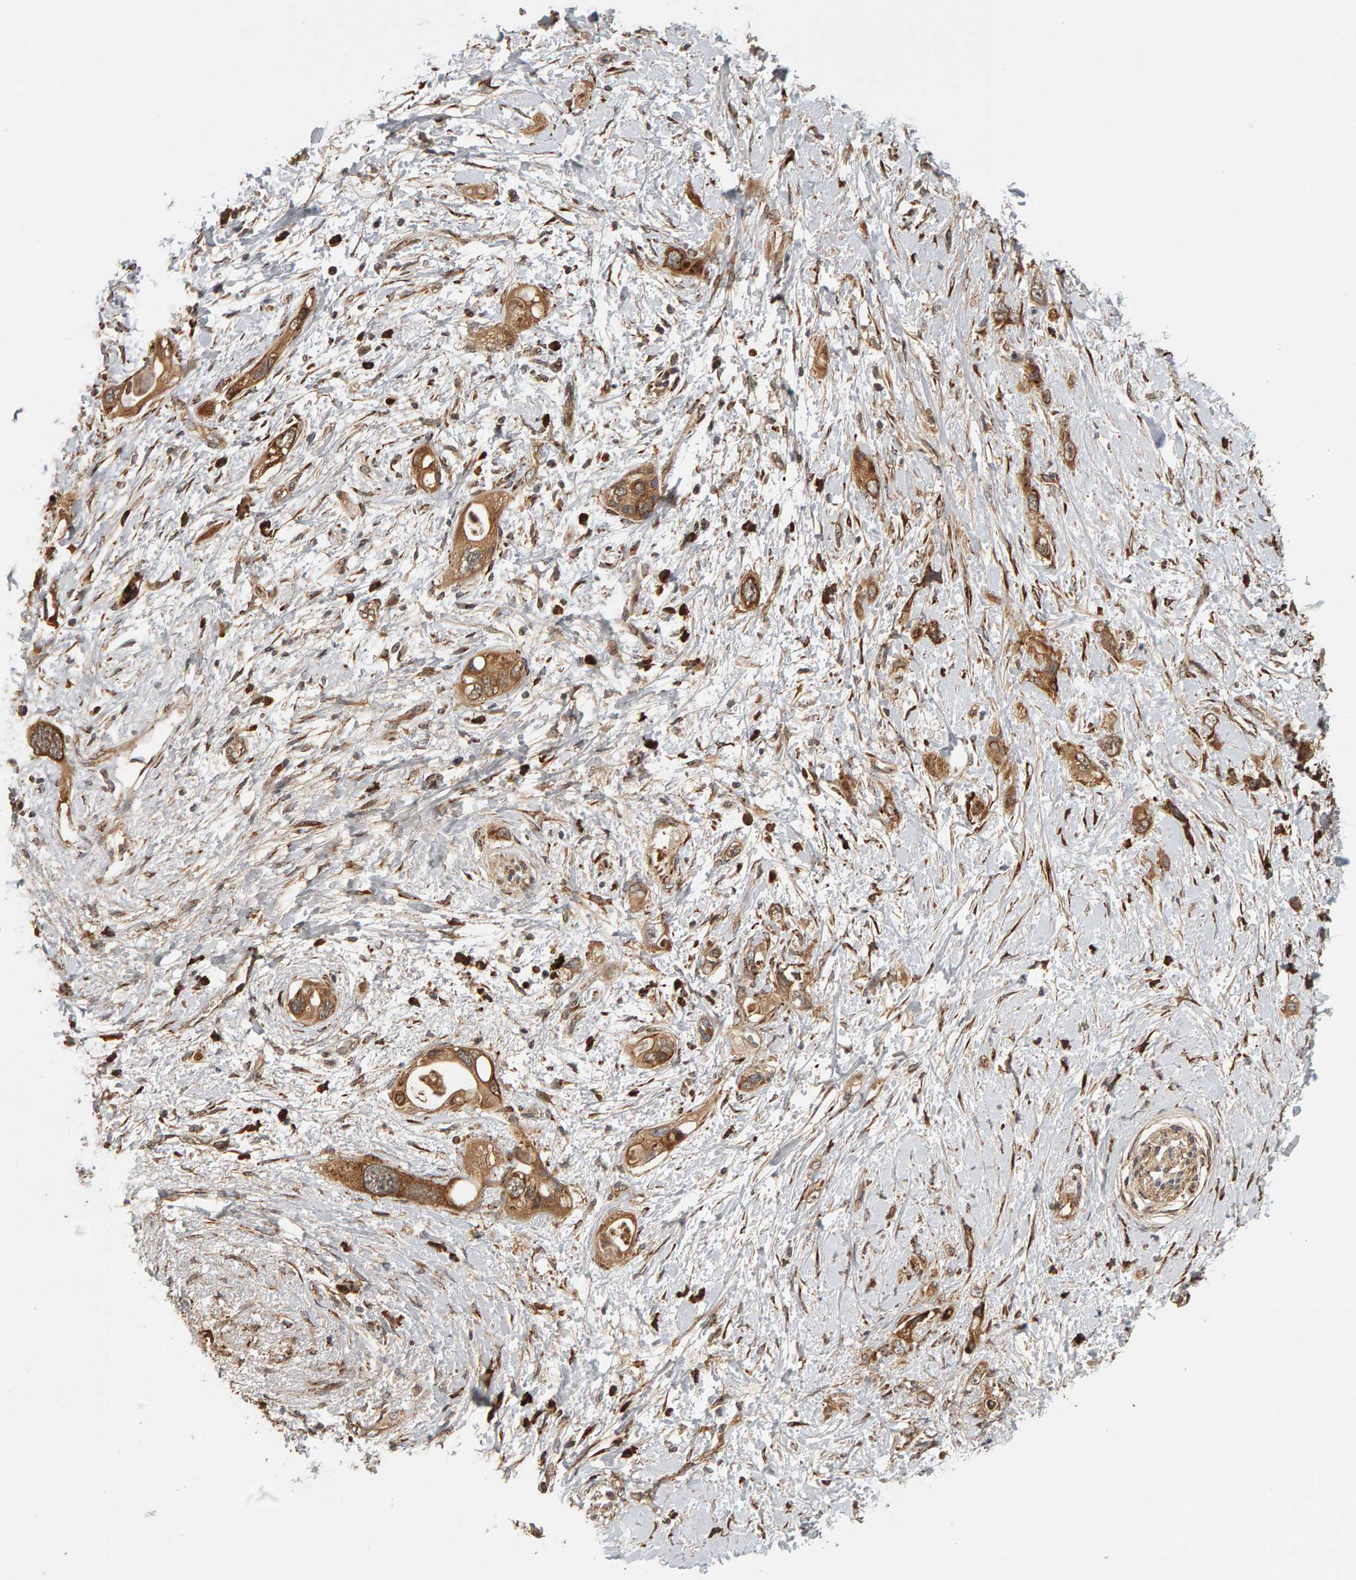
{"staining": {"intensity": "moderate", "quantity": ">75%", "location": "cytoplasmic/membranous"}, "tissue": "pancreatic cancer", "cell_type": "Tumor cells", "image_type": "cancer", "snomed": [{"axis": "morphology", "description": "Adenocarcinoma, NOS"}, {"axis": "topography", "description": "Pancreas"}], "caption": "Human pancreatic adenocarcinoma stained with a protein marker demonstrates moderate staining in tumor cells.", "gene": "ZFAND1", "patient": {"sex": "female", "age": 56}}